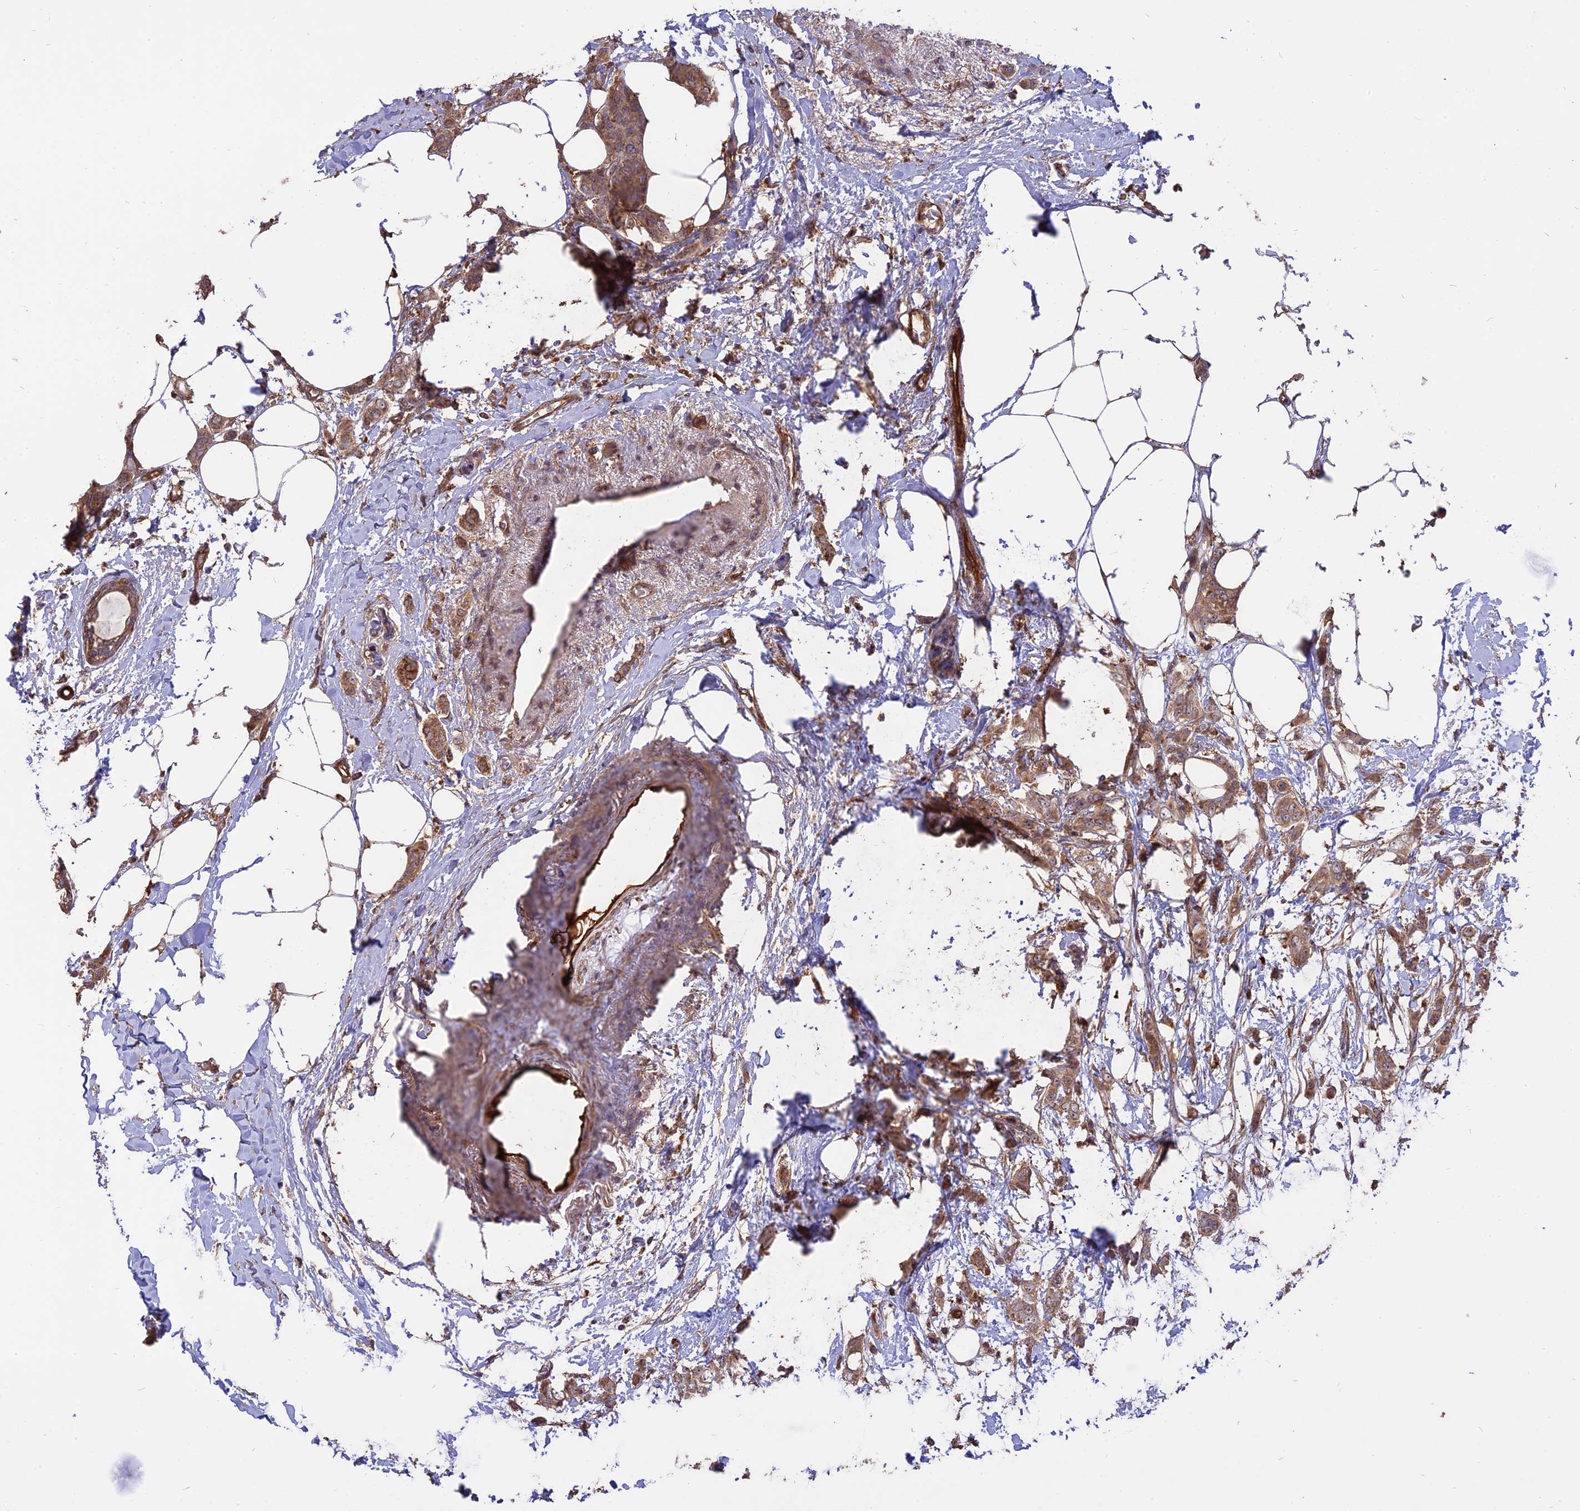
{"staining": {"intensity": "moderate", "quantity": ">75%", "location": "cytoplasmic/membranous"}, "tissue": "breast cancer", "cell_type": "Tumor cells", "image_type": "cancer", "snomed": [{"axis": "morphology", "description": "Duct carcinoma"}, {"axis": "topography", "description": "Breast"}], "caption": "Immunohistochemistry (IHC) micrograph of human breast invasive ductal carcinoma stained for a protein (brown), which shows medium levels of moderate cytoplasmic/membranous positivity in approximately >75% of tumor cells.", "gene": "SAC3D1", "patient": {"sex": "female", "age": 72}}